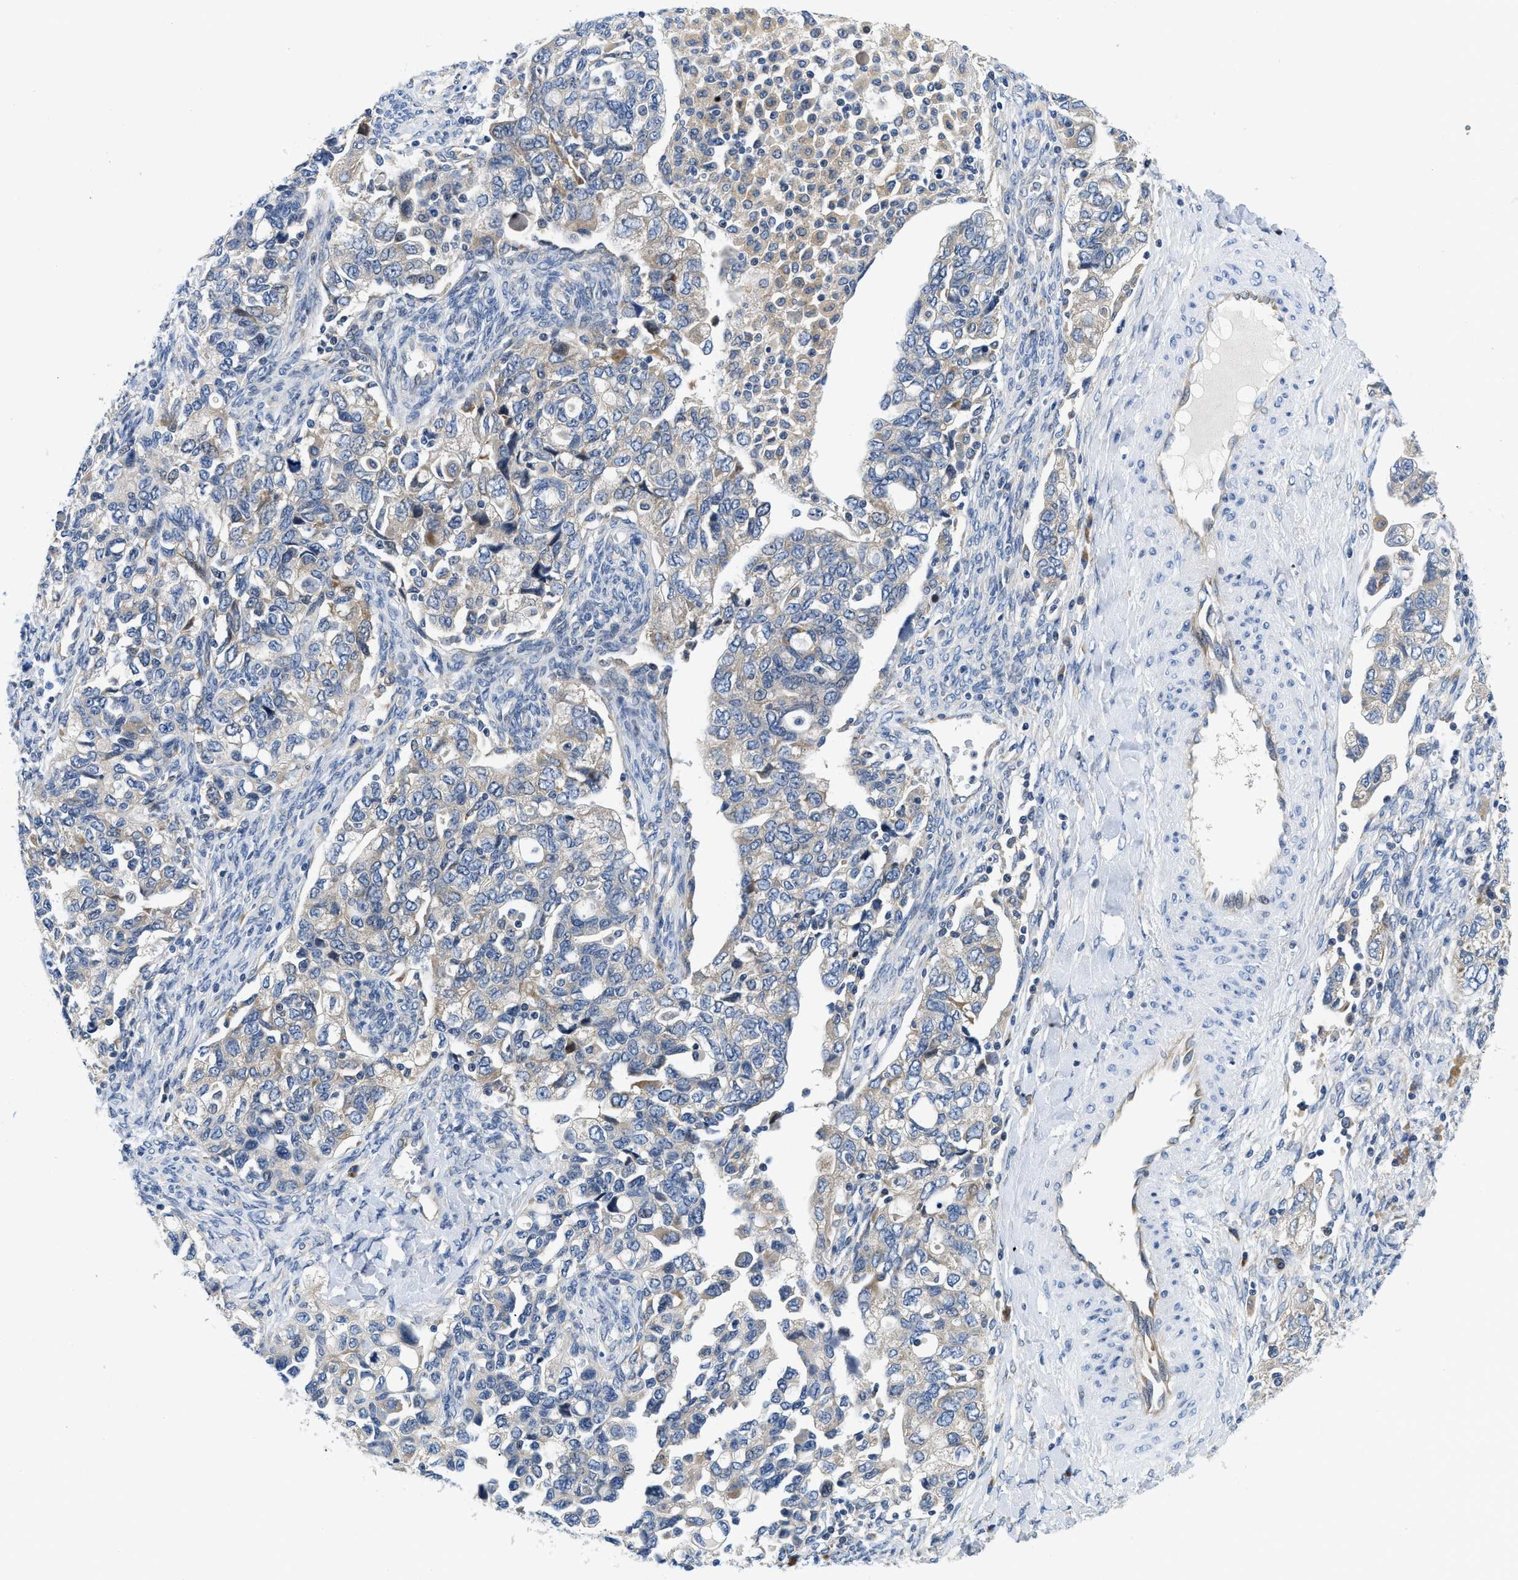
{"staining": {"intensity": "weak", "quantity": "<25%", "location": "cytoplasmic/membranous"}, "tissue": "ovarian cancer", "cell_type": "Tumor cells", "image_type": "cancer", "snomed": [{"axis": "morphology", "description": "Carcinoma, NOS"}, {"axis": "morphology", "description": "Cystadenocarcinoma, serous, NOS"}, {"axis": "topography", "description": "Ovary"}], "caption": "This is an immunohistochemistry (IHC) micrograph of human ovarian carcinoma. There is no positivity in tumor cells.", "gene": "IKBKE", "patient": {"sex": "female", "age": 69}}